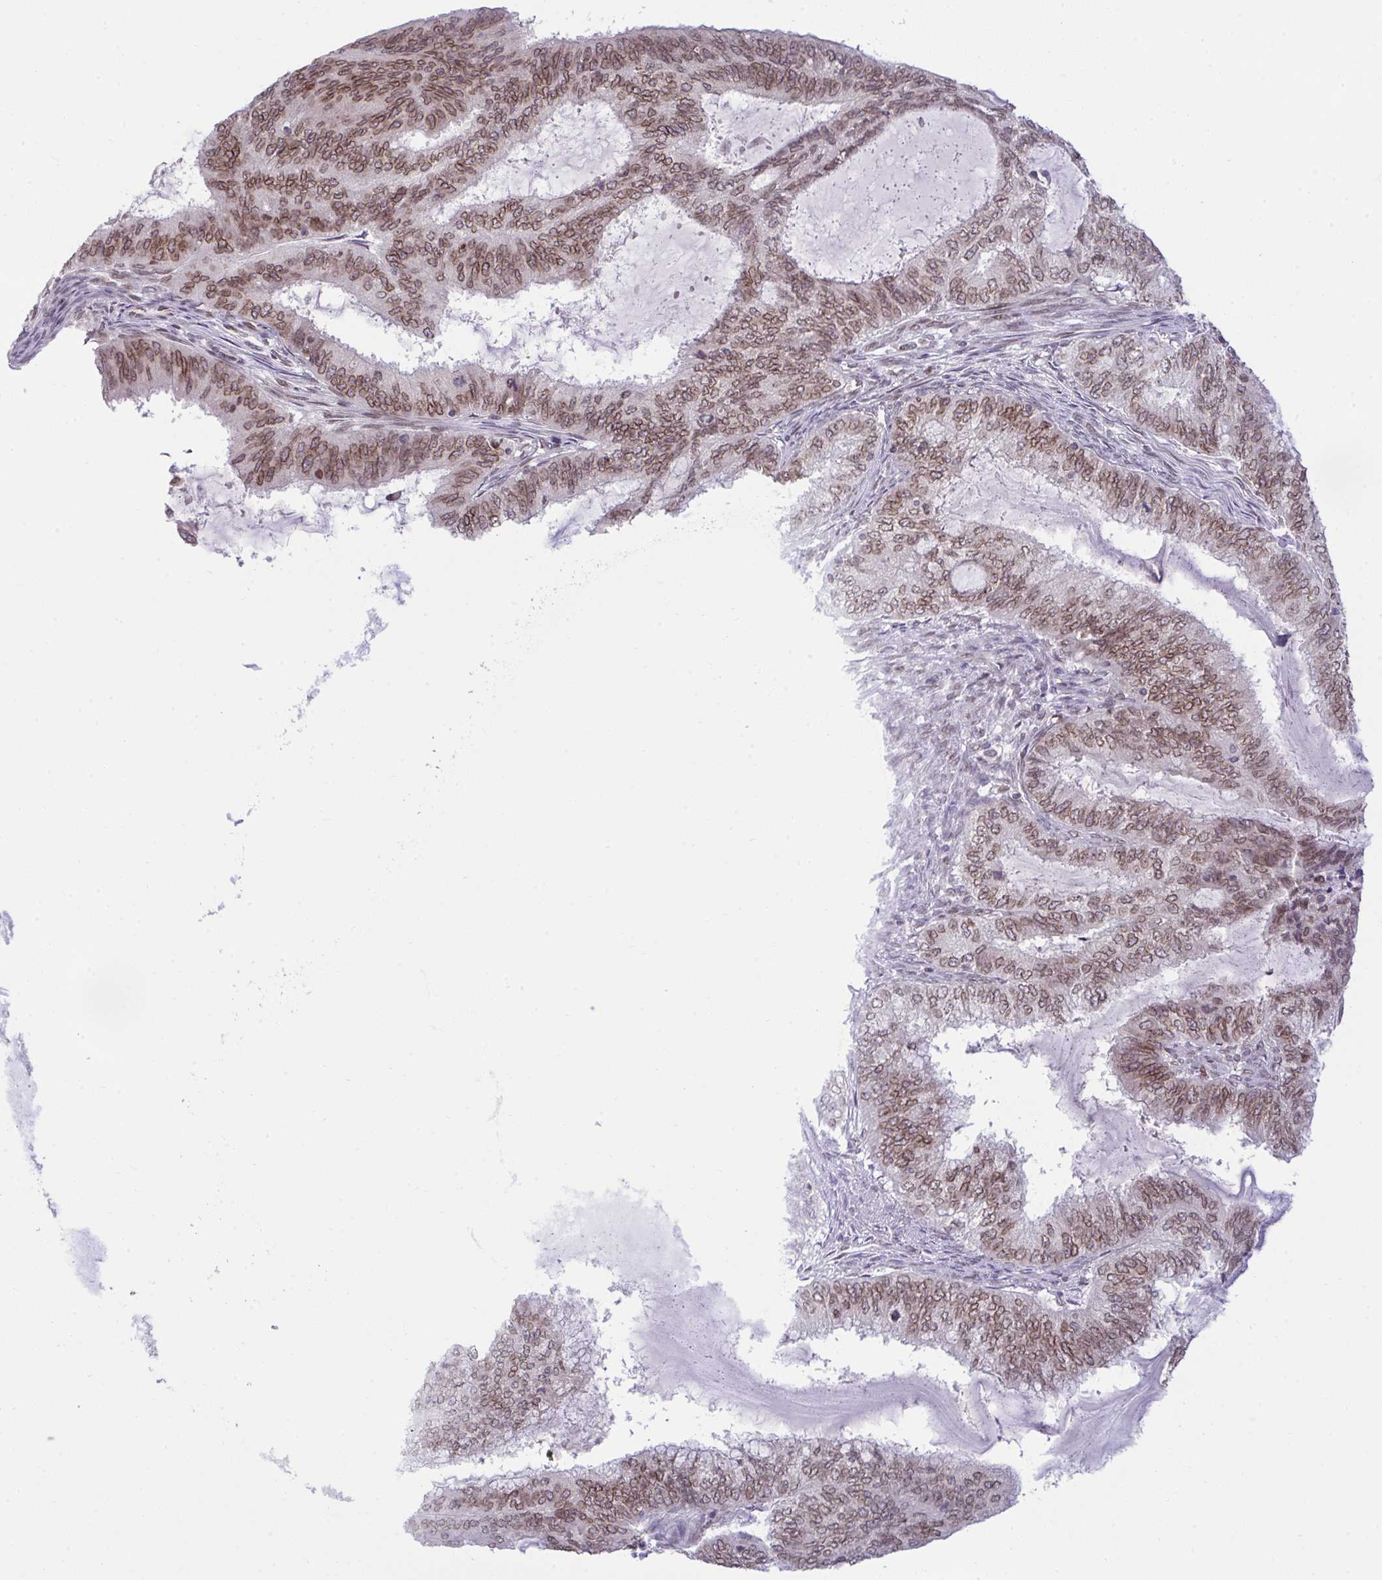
{"staining": {"intensity": "moderate", "quantity": ">75%", "location": "cytoplasmic/membranous,nuclear"}, "tissue": "endometrial cancer", "cell_type": "Tumor cells", "image_type": "cancer", "snomed": [{"axis": "morphology", "description": "Adenocarcinoma, NOS"}, {"axis": "topography", "description": "Endometrium"}], "caption": "Immunohistochemical staining of endometrial adenocarcinoma reveals medium levels of moderate cytoplasmic/membranous and nuclear protein positivity in about >75% of tumor cells.", "gene": "RANBP2", "patient": {"sex": "female", "age": 51}}